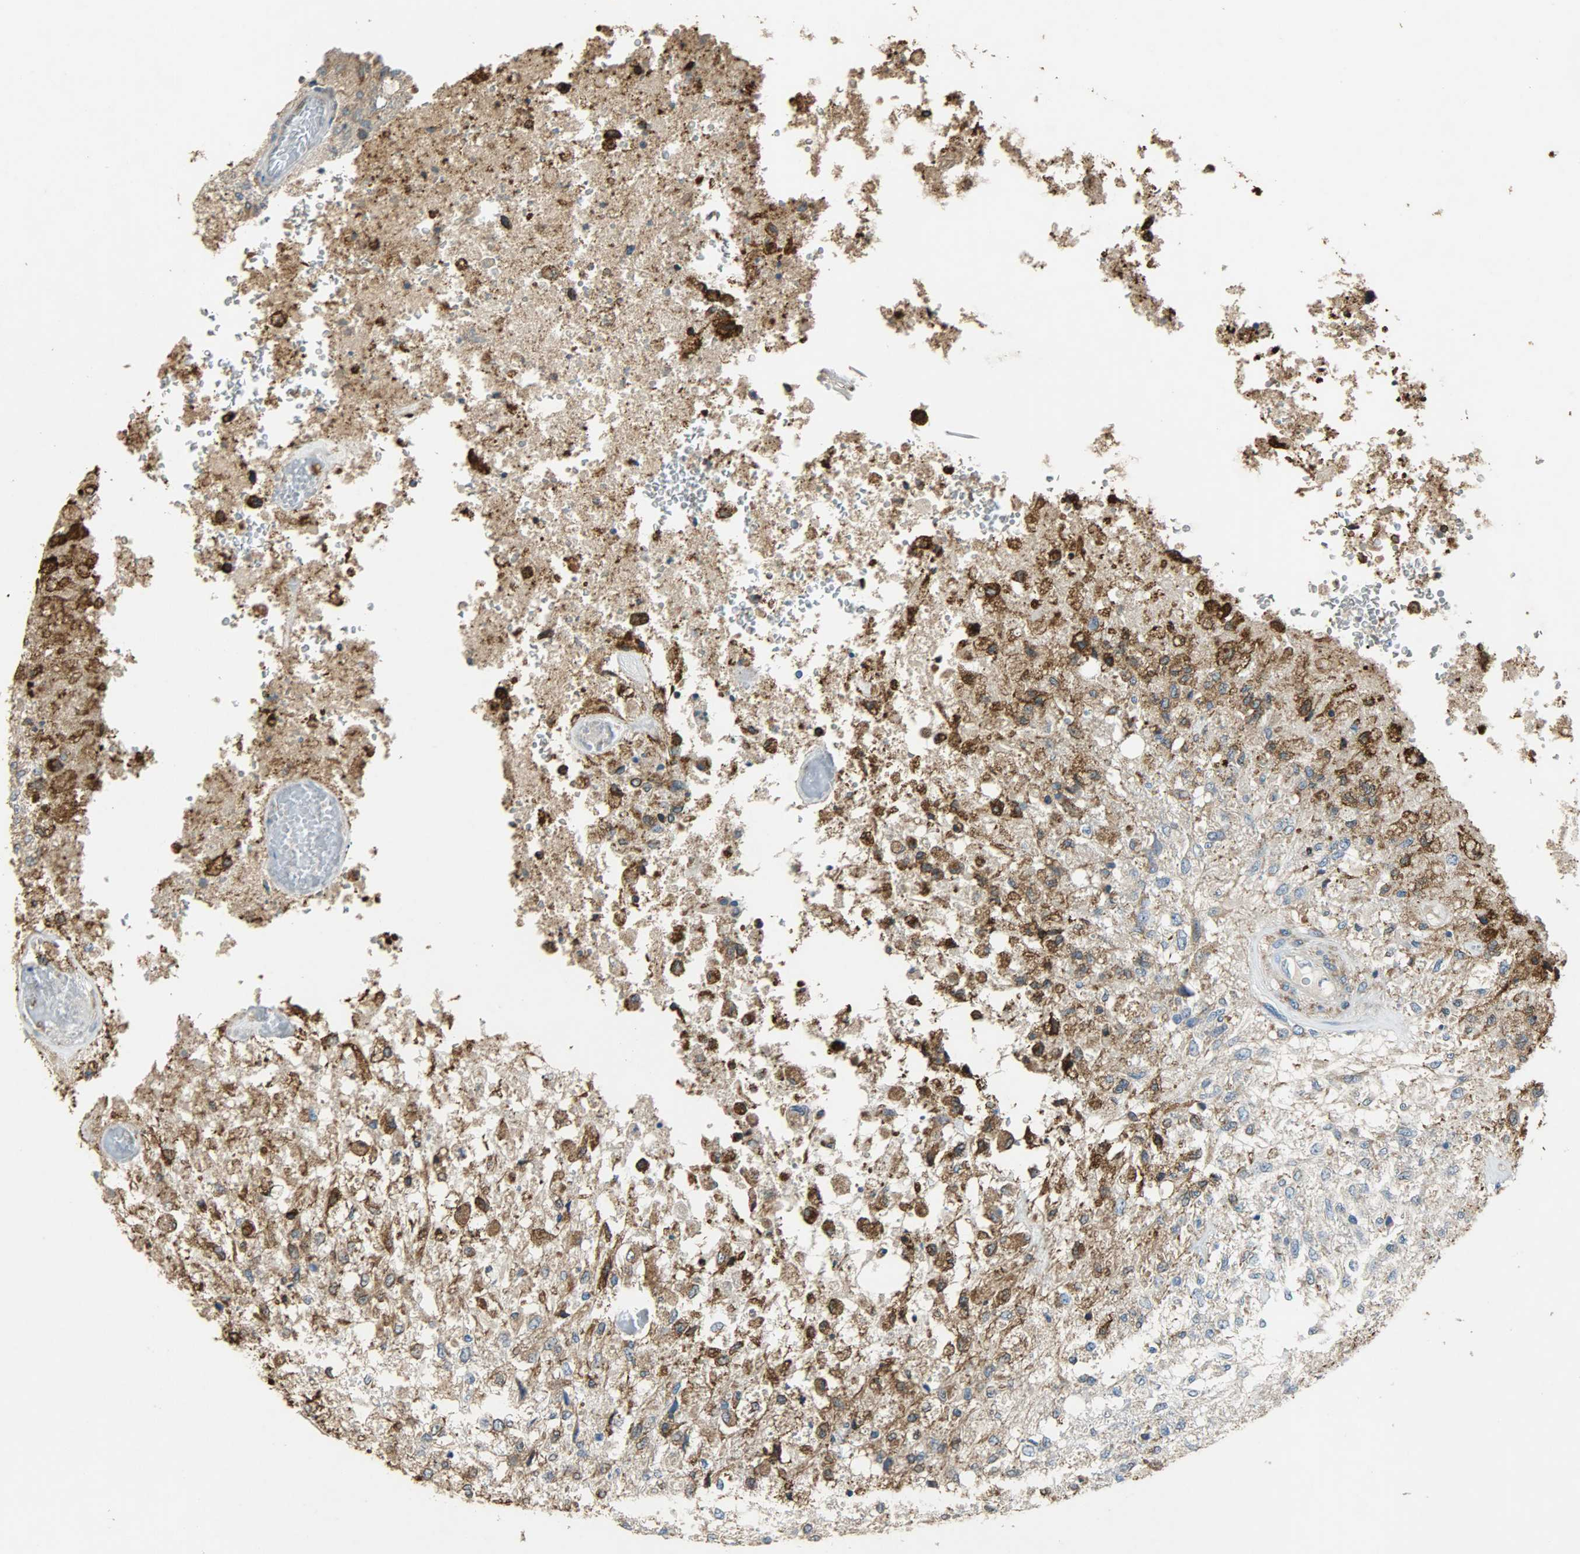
{"staining": {"intensity": "moderate", "quantity": "25%-75%", "location": "cytoplasmic/membranous"}, "tissue": "glioma", "cell_type": "Tumor cells", "image_type": "cancer", "snomed": [{"axis": "morphology", "description": "Normal tissue, NOS"}, {"axis": "morphology", "description": "Glioma, malignant, High grade"}, {"axis": "topography", "description": "Cerebral cortex"}], "caption": "There is medium levels of moderate cytoplasmic/membranous positivity in tumor cells of glioma, as demonstrated by immunohistochemical staining (brown color).", "gene": "HSPA5", "patient": {"sex": "male", "age": 77}}